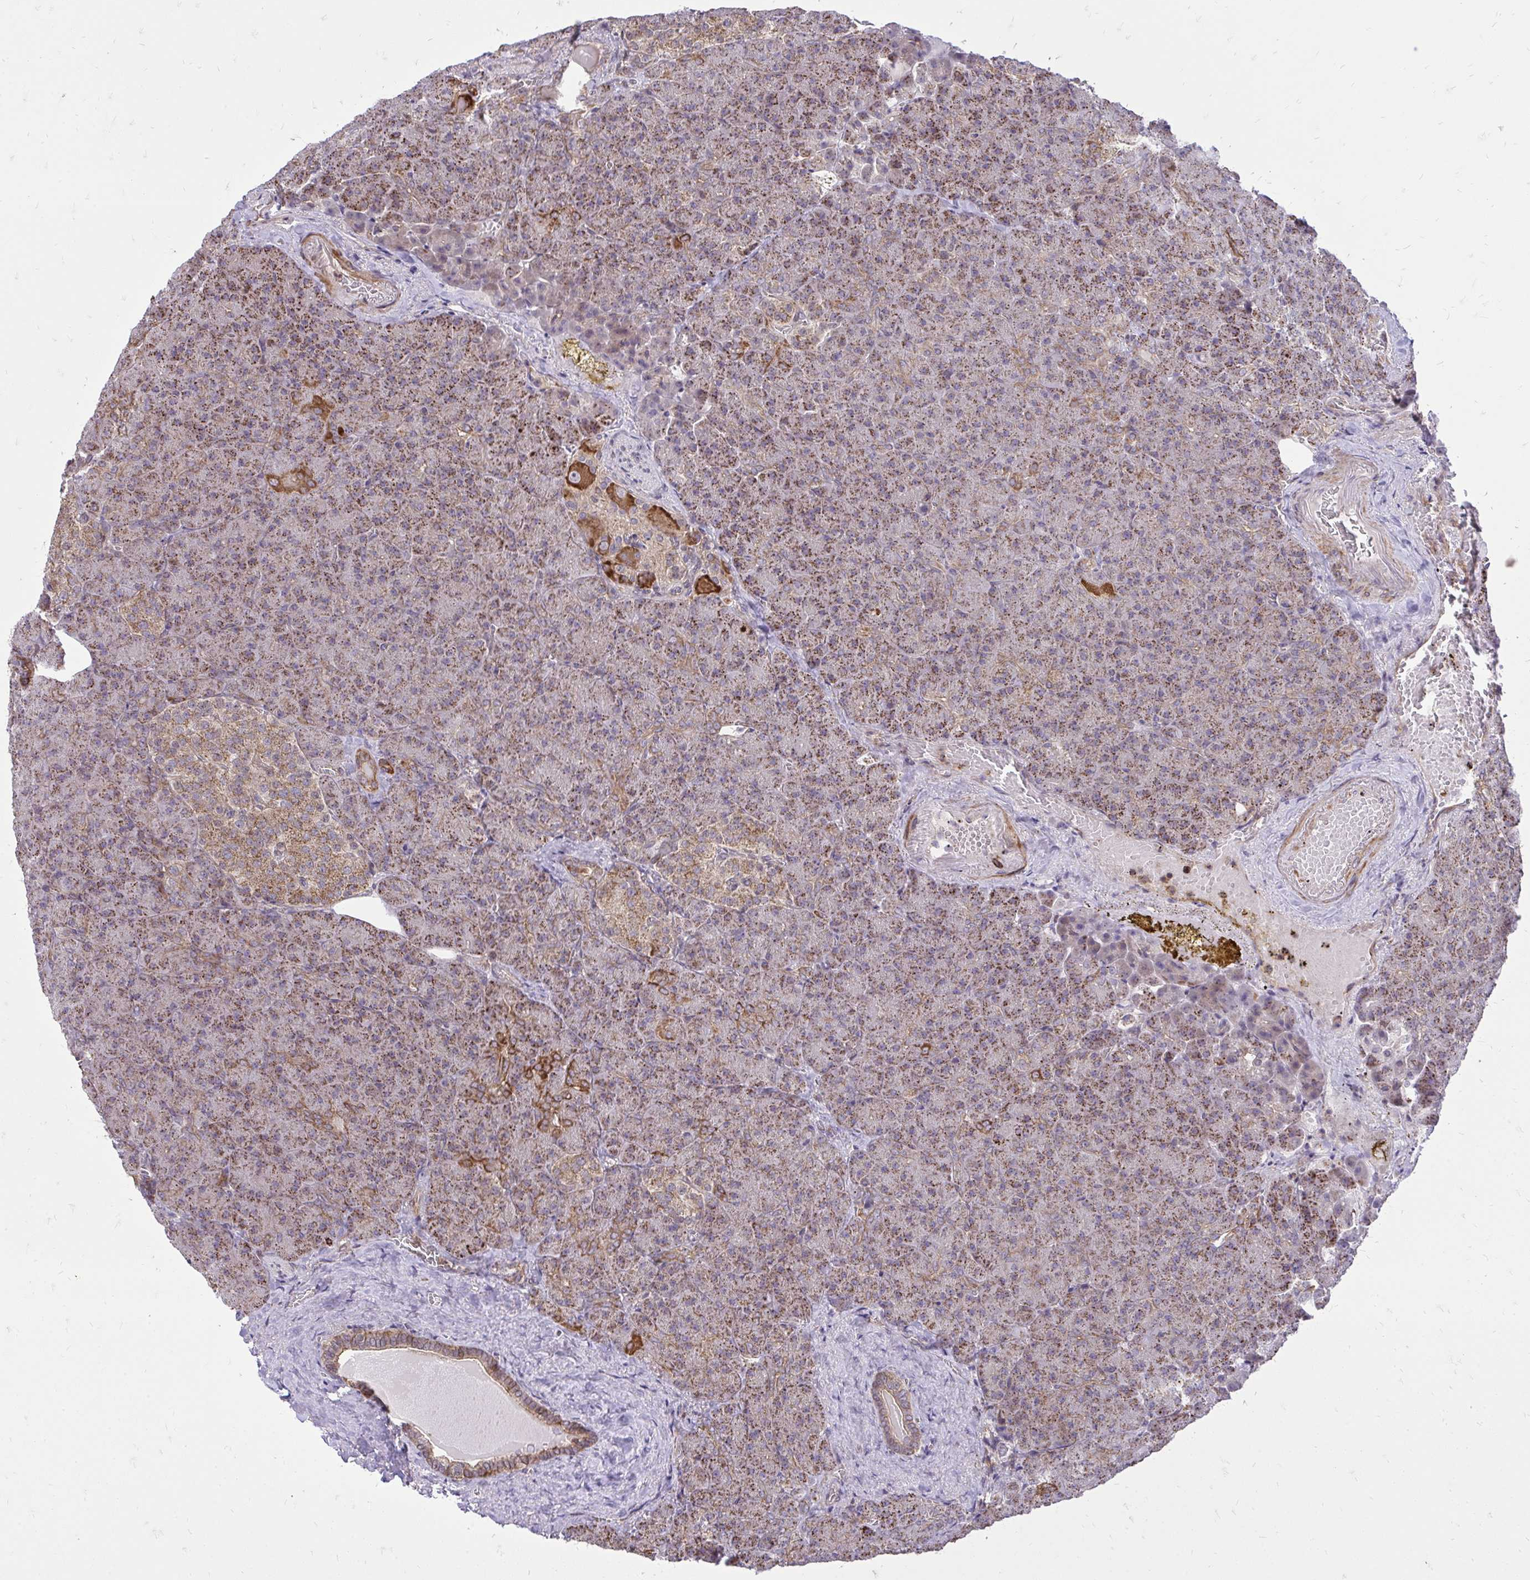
{"staining": {"intensity": "moderate", "quantity": ">75%", "location": "cytoplasmic/membranous"}, "tissue": "pancreas", "cell_type": "Exocrine glandular cells", "image_type": "normal", "snomed": [{"axis": "morphology", "description": "Normal tissue, NOS"}, {"axis": "topography", "description": "Pancreas"}], "caption": "Pancreas stained with immunohistochemistry (IHC) demonstrates moderate cytoplasmic/membranous staining in about >75% of exocrine glandular cells.", "gene": "SLC7A5", "patient": {"sex": "female", "age": 74}}